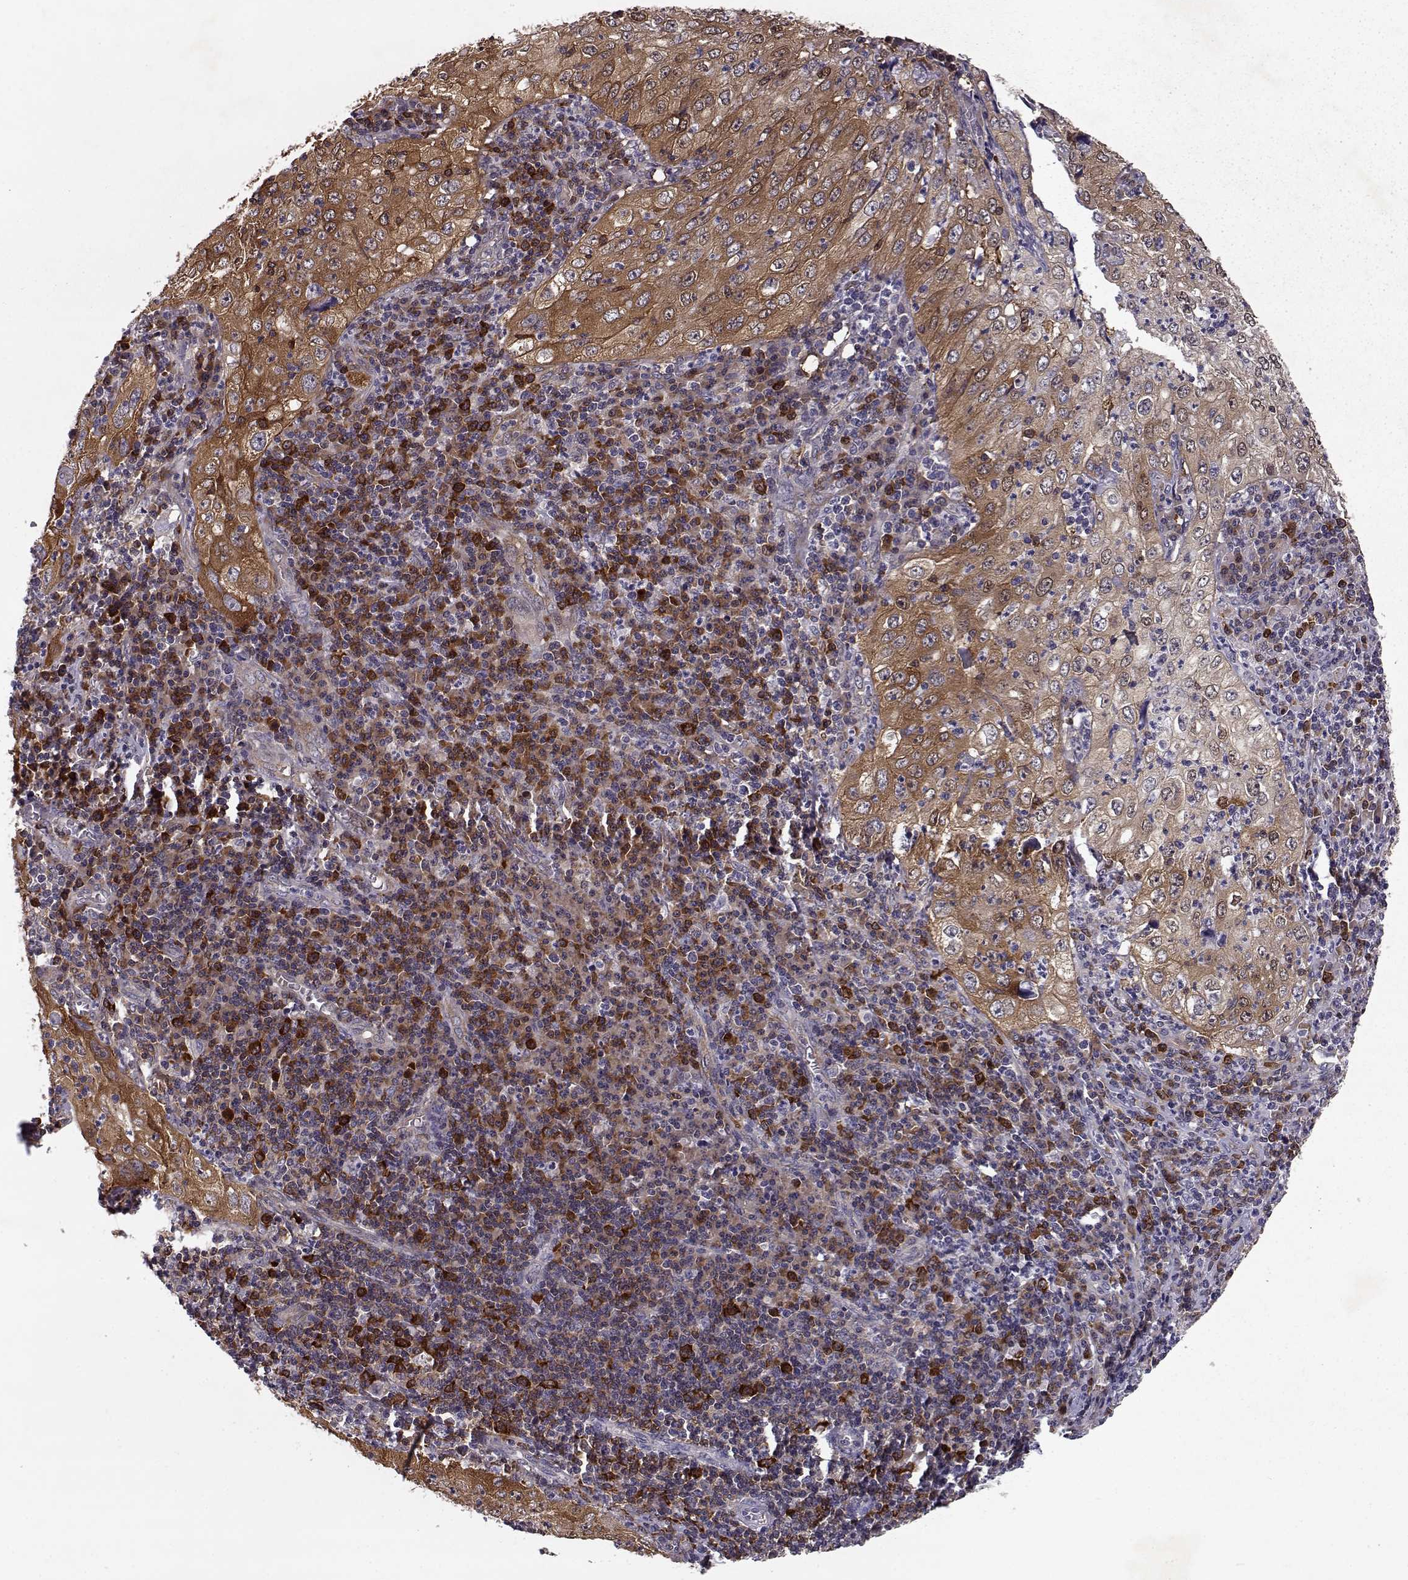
{"staining": {"intensity": "moderate", "quantity": "25%-75%", "location": "cytoplasmic/membranous"}, "tissue": "cervical cancer", "cell_type": "Tumor cells", "image_type": "cancer", "snomed": [{"axis": "morphology", "description": "Squamous cell carcinoma, NOS"}, {"axis": "topography", "description": "Cervix"}], "caption": "Protein staining by immunohistochemistry (IHC) shows moderate cytoplasmic/membranous expression in approximately 25%-75% of tumor cells in cervical cancer.", "gene": "RANBP1", "patient": {"sex": "female", "age": 24}}